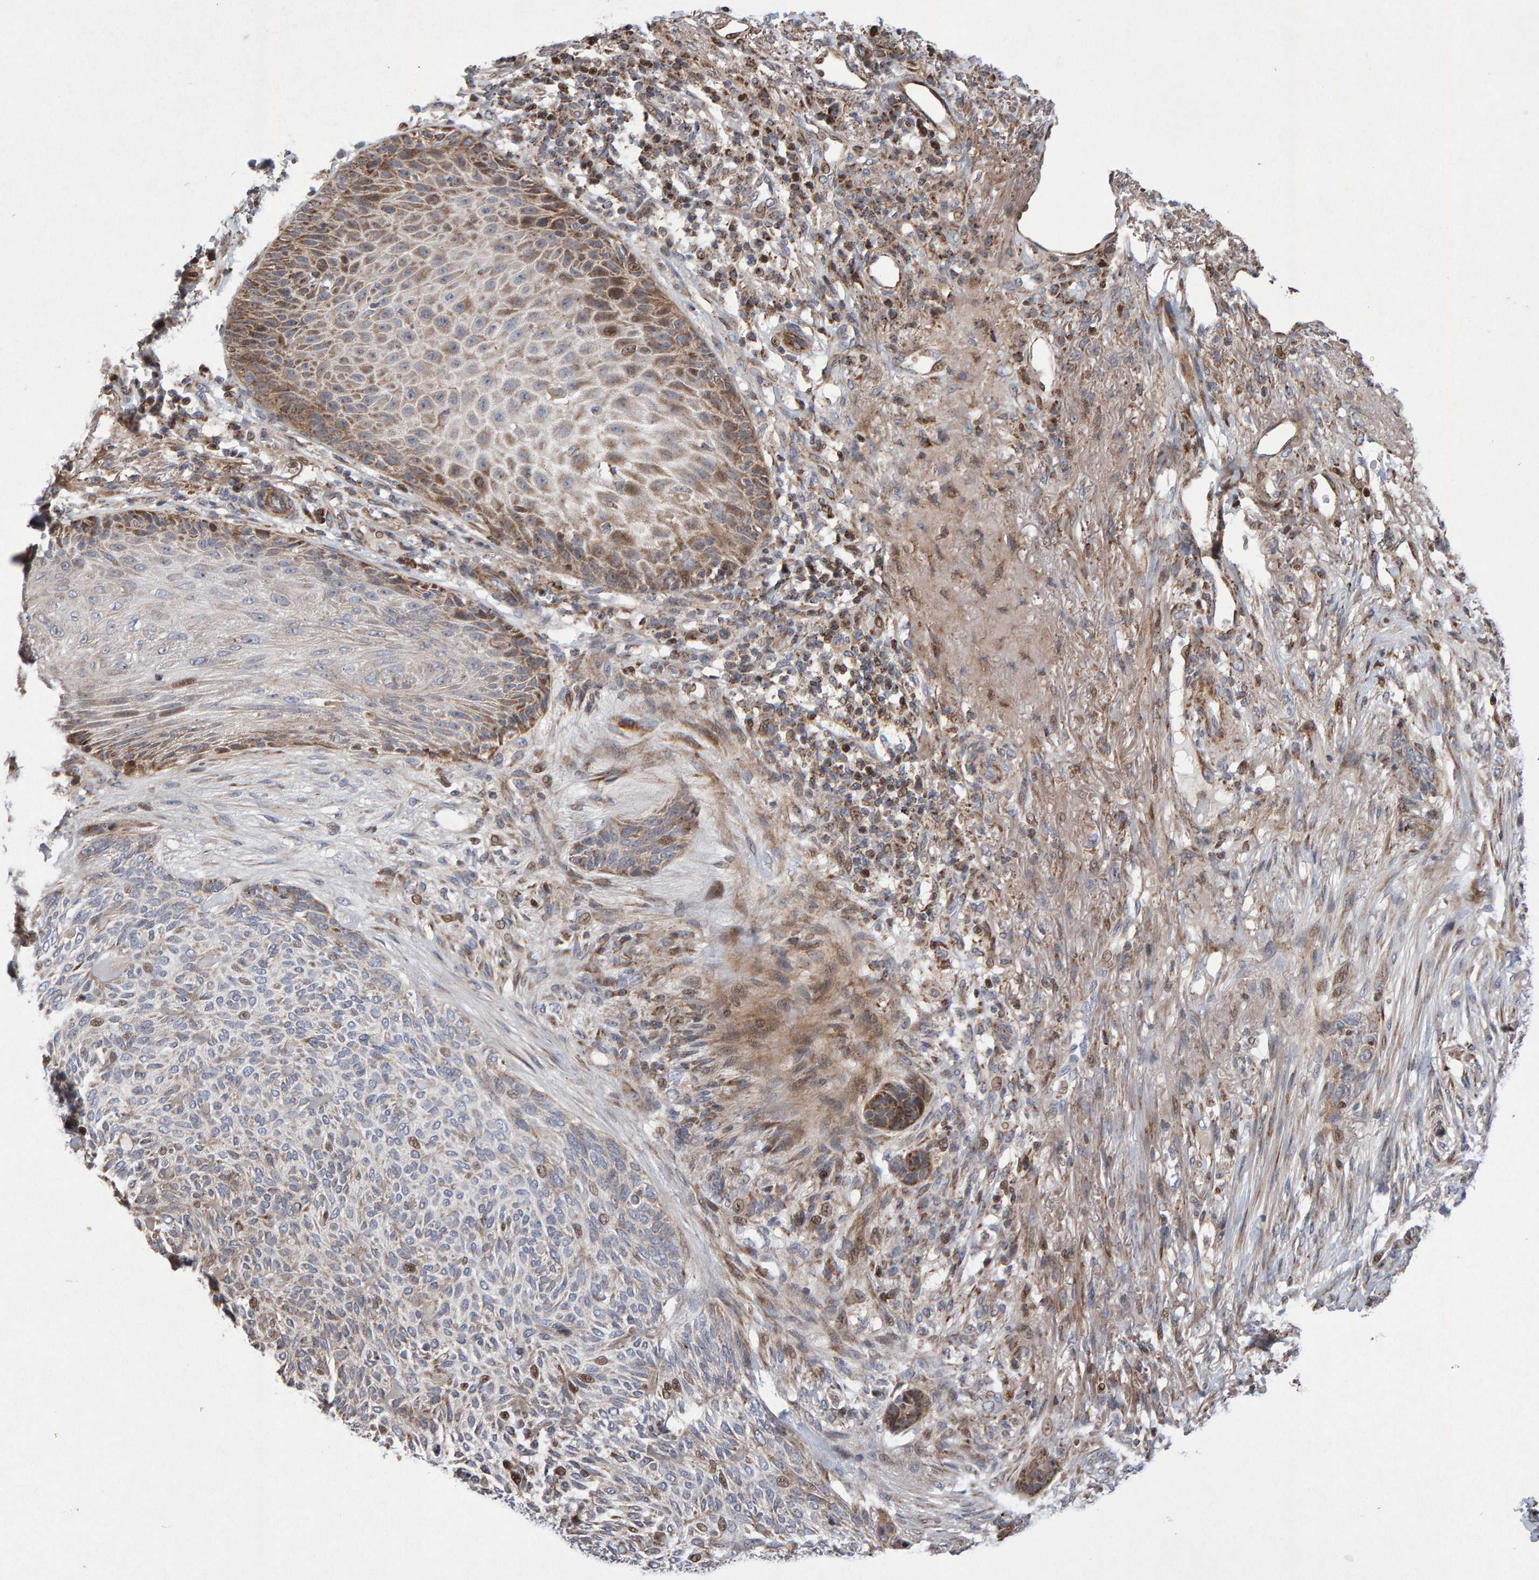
{"staining": {"intensity": "moderate", "quantity": "<25%", "location": "cytoplasmic/membranous"}, "tissue": "skin cancer", "cell_type": "Tumor cells", "image_type": "cancer", "snomed": [{"axis": "morphology", "description": "Basal cell carcinoma"}, {"axis": "topography", "description": "Skin"}], "caption": "Immunohistochemistry (IHC) (DAB) staining of human skin cancer exhibits moderate cytoplasmic/membranous protein expression in about <25% of tumor cells. (IHC, brightfield microscopy, high magnification).", "gene": "PECR", "patient": {"sex": "male", "age": 55}}